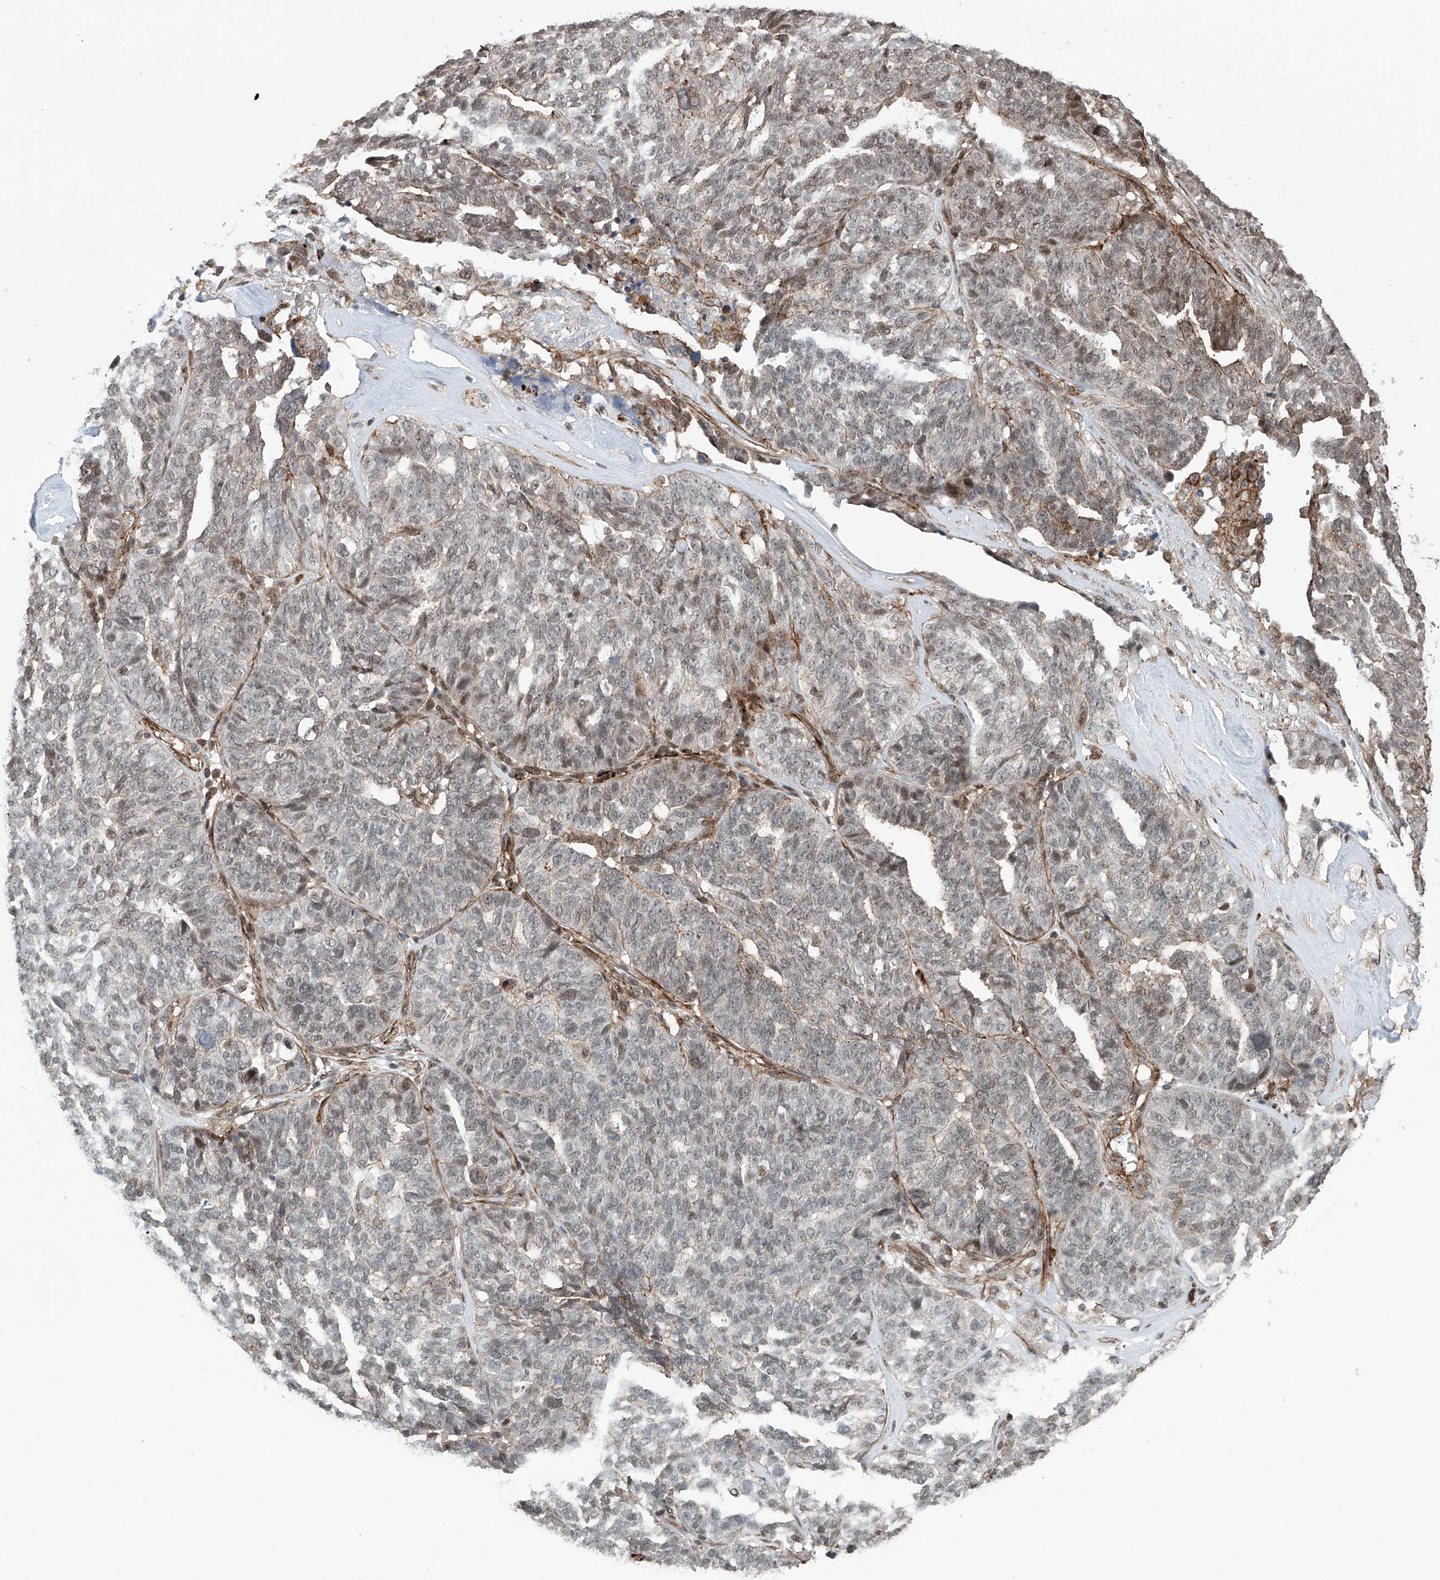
{"staining": {"intensity": "weak", "quantity": "25%-75%", "location": "nuclear"}, "tissue": "ovarian cancer", "cell_type": "Tumor cells", "image_type": "cancer", "snomed": [{"axis": "morphology", "description": "Cystadenocarcinoma, serous, NOS"}, {"axis": "topography", "description": "Ovary"}], "caption": "Protein expression by immunohistochemistry (IHC) shows weak nuclear staining in approximately 25%-75% of tumor cells in ovarian cancer.", "gene": "SDE2", "patient": {"sex": "female", "age": 59}}